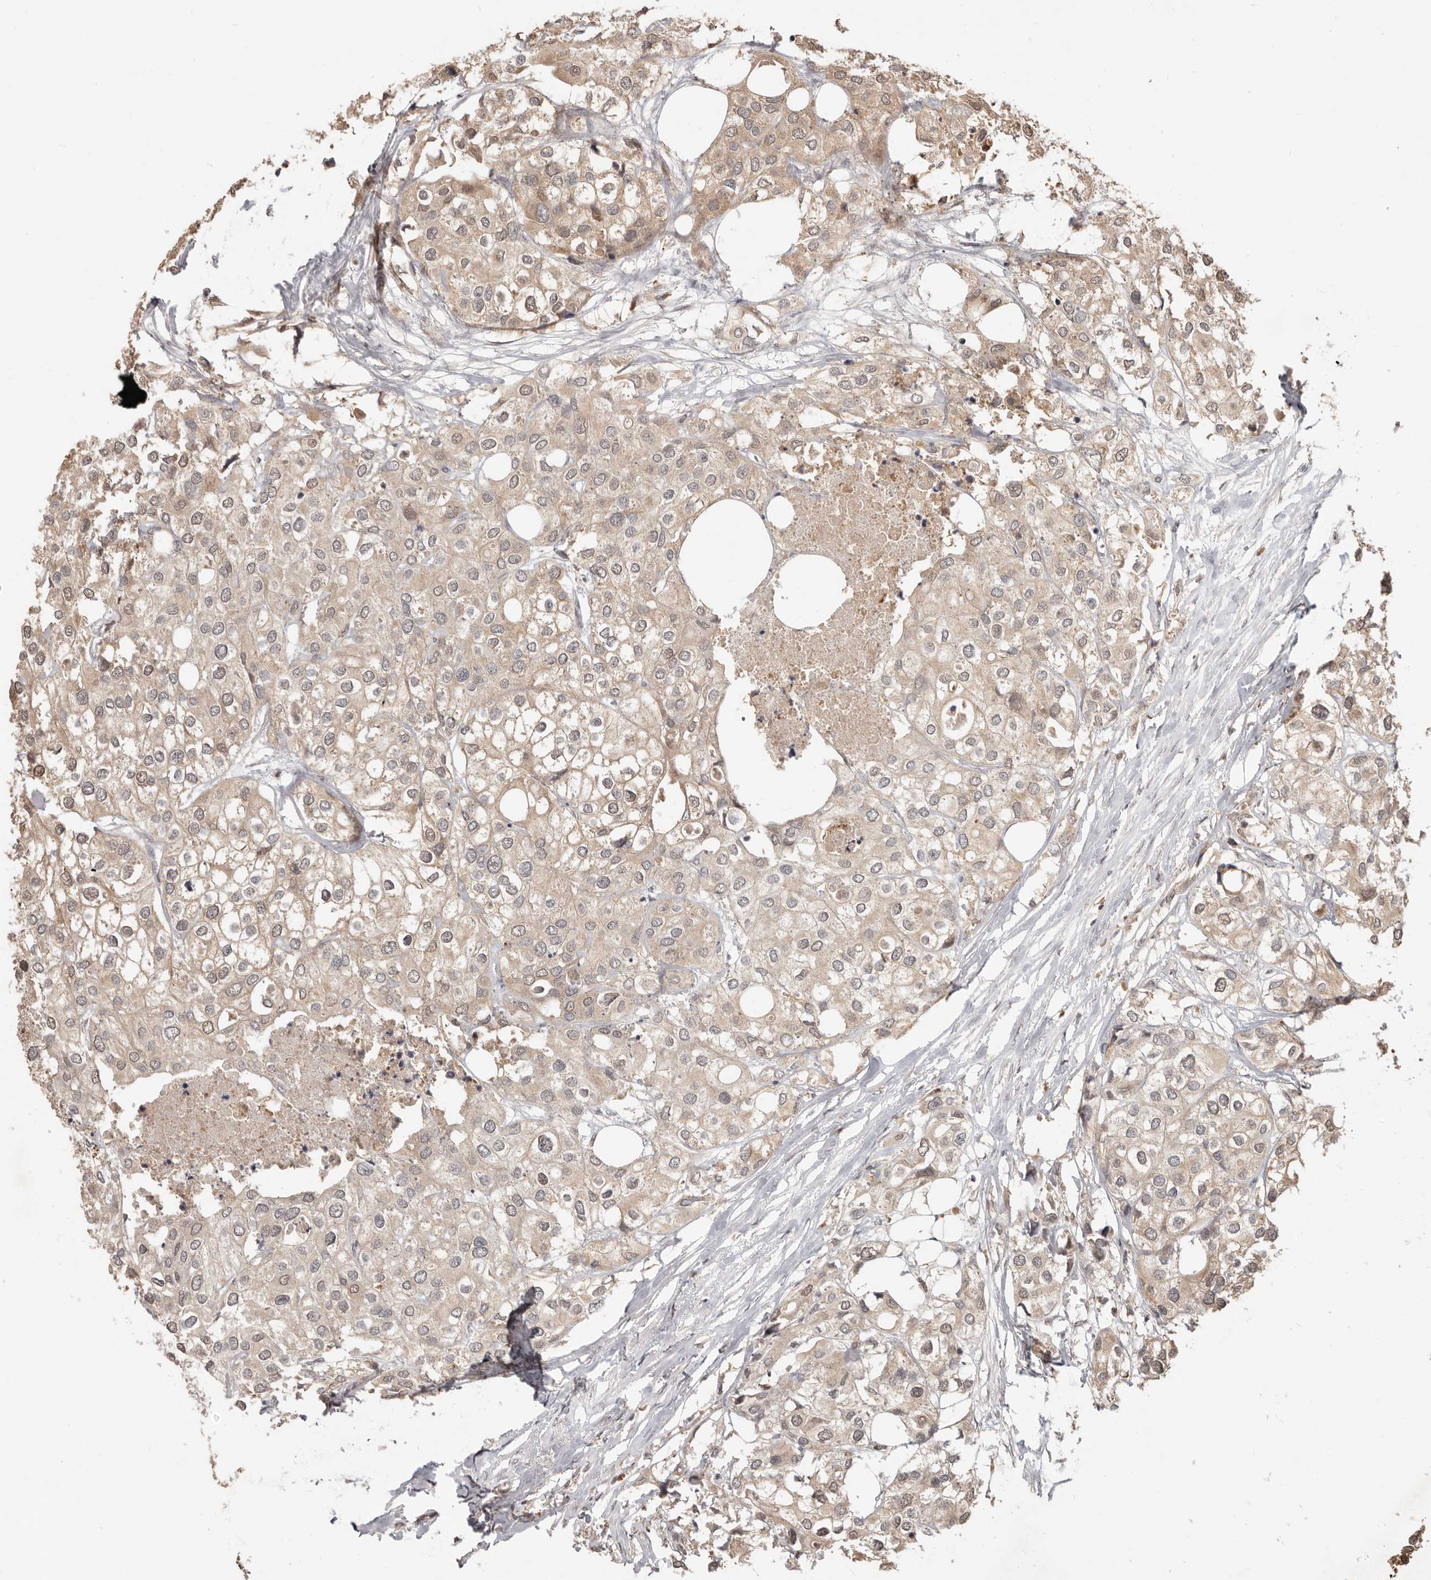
{"staining": {"intensity": "moderate", "quantity": ">75%", "location": "cytoplasmic/membranous"}, "tissue": "urothelial cancer", "cell_type": "Tumor cells", "image_type": "cancer", "snomed": [{"axis": "morphology", "description": "Urothelial carcinoma, High grade"}, {"axis": "topography", "description": "Urinary bladder"}], "caption": "The image reveals immunohistochemical staining of high-grade urothelial carcinoma. There is moderate cytoplasmic/membranous staining is present in about >75% of tumor cells.", "gene": "MTFR2", "patient": {"sex": "male", "age": 64}}